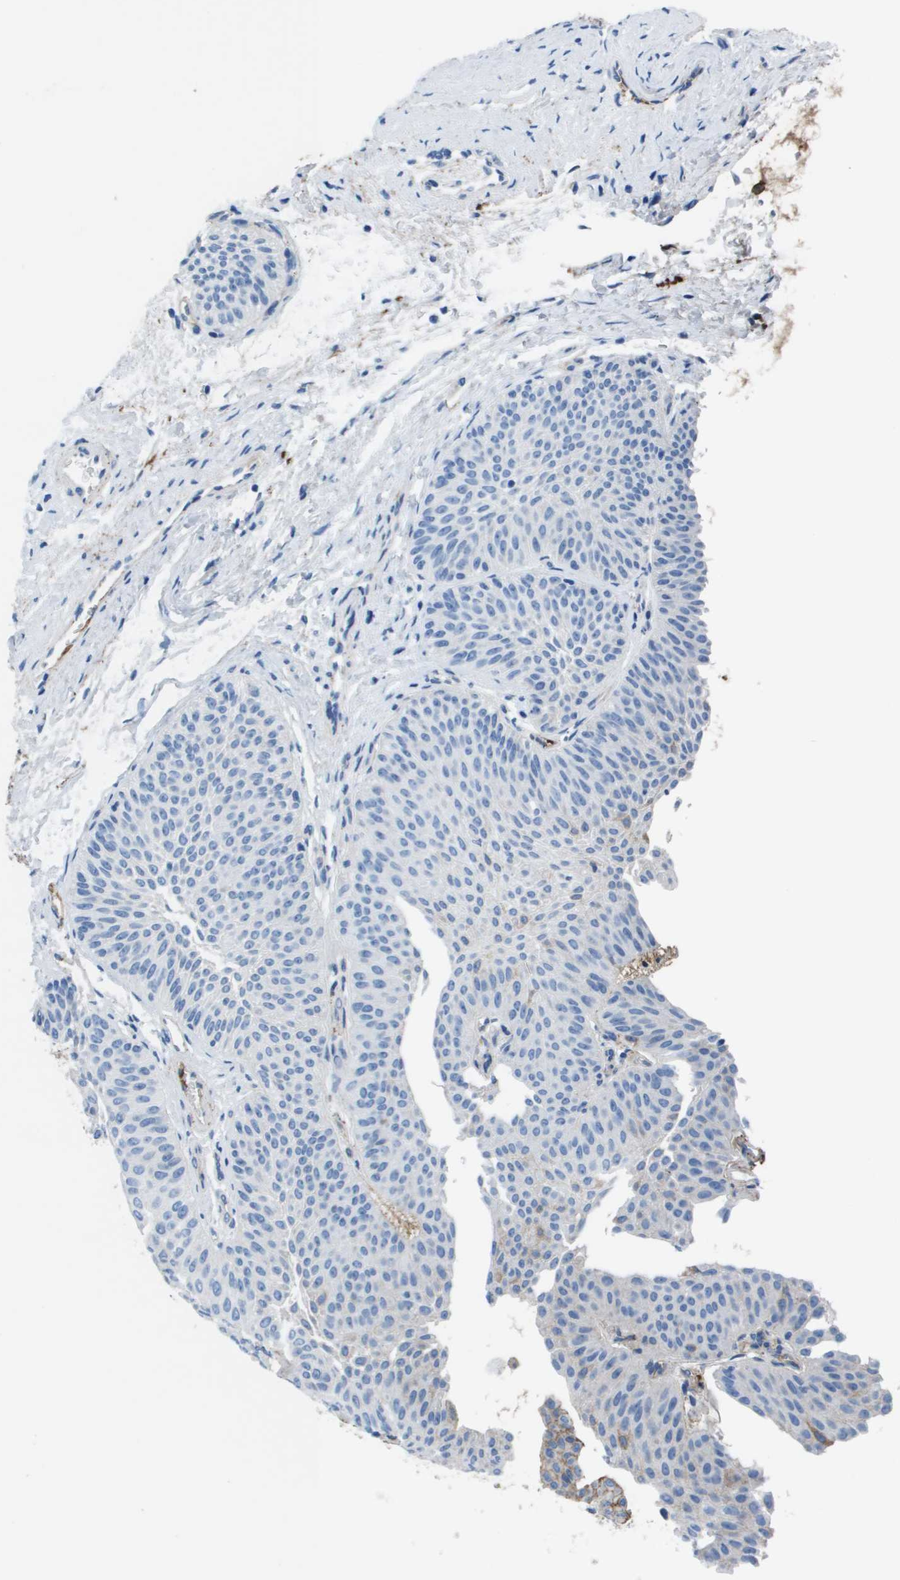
{"staining": {"intensity": "negative", "quantity": "none", "location": "none"}, "tissue": "urothelial cancer", "cell_type": "Tumor cells", "image_type": "cancer", "snomed": [{"axis": "morphology", "description": "Urothelial carcinoma, Low grade"}, {"axis": "topography", "description": "Urinary bladder"}], "caption": "Tumor cells are negative for brown protein staining in urothelial cancer.", "gene": "VTN", "patient": {"sex": "female", "age": 60}}